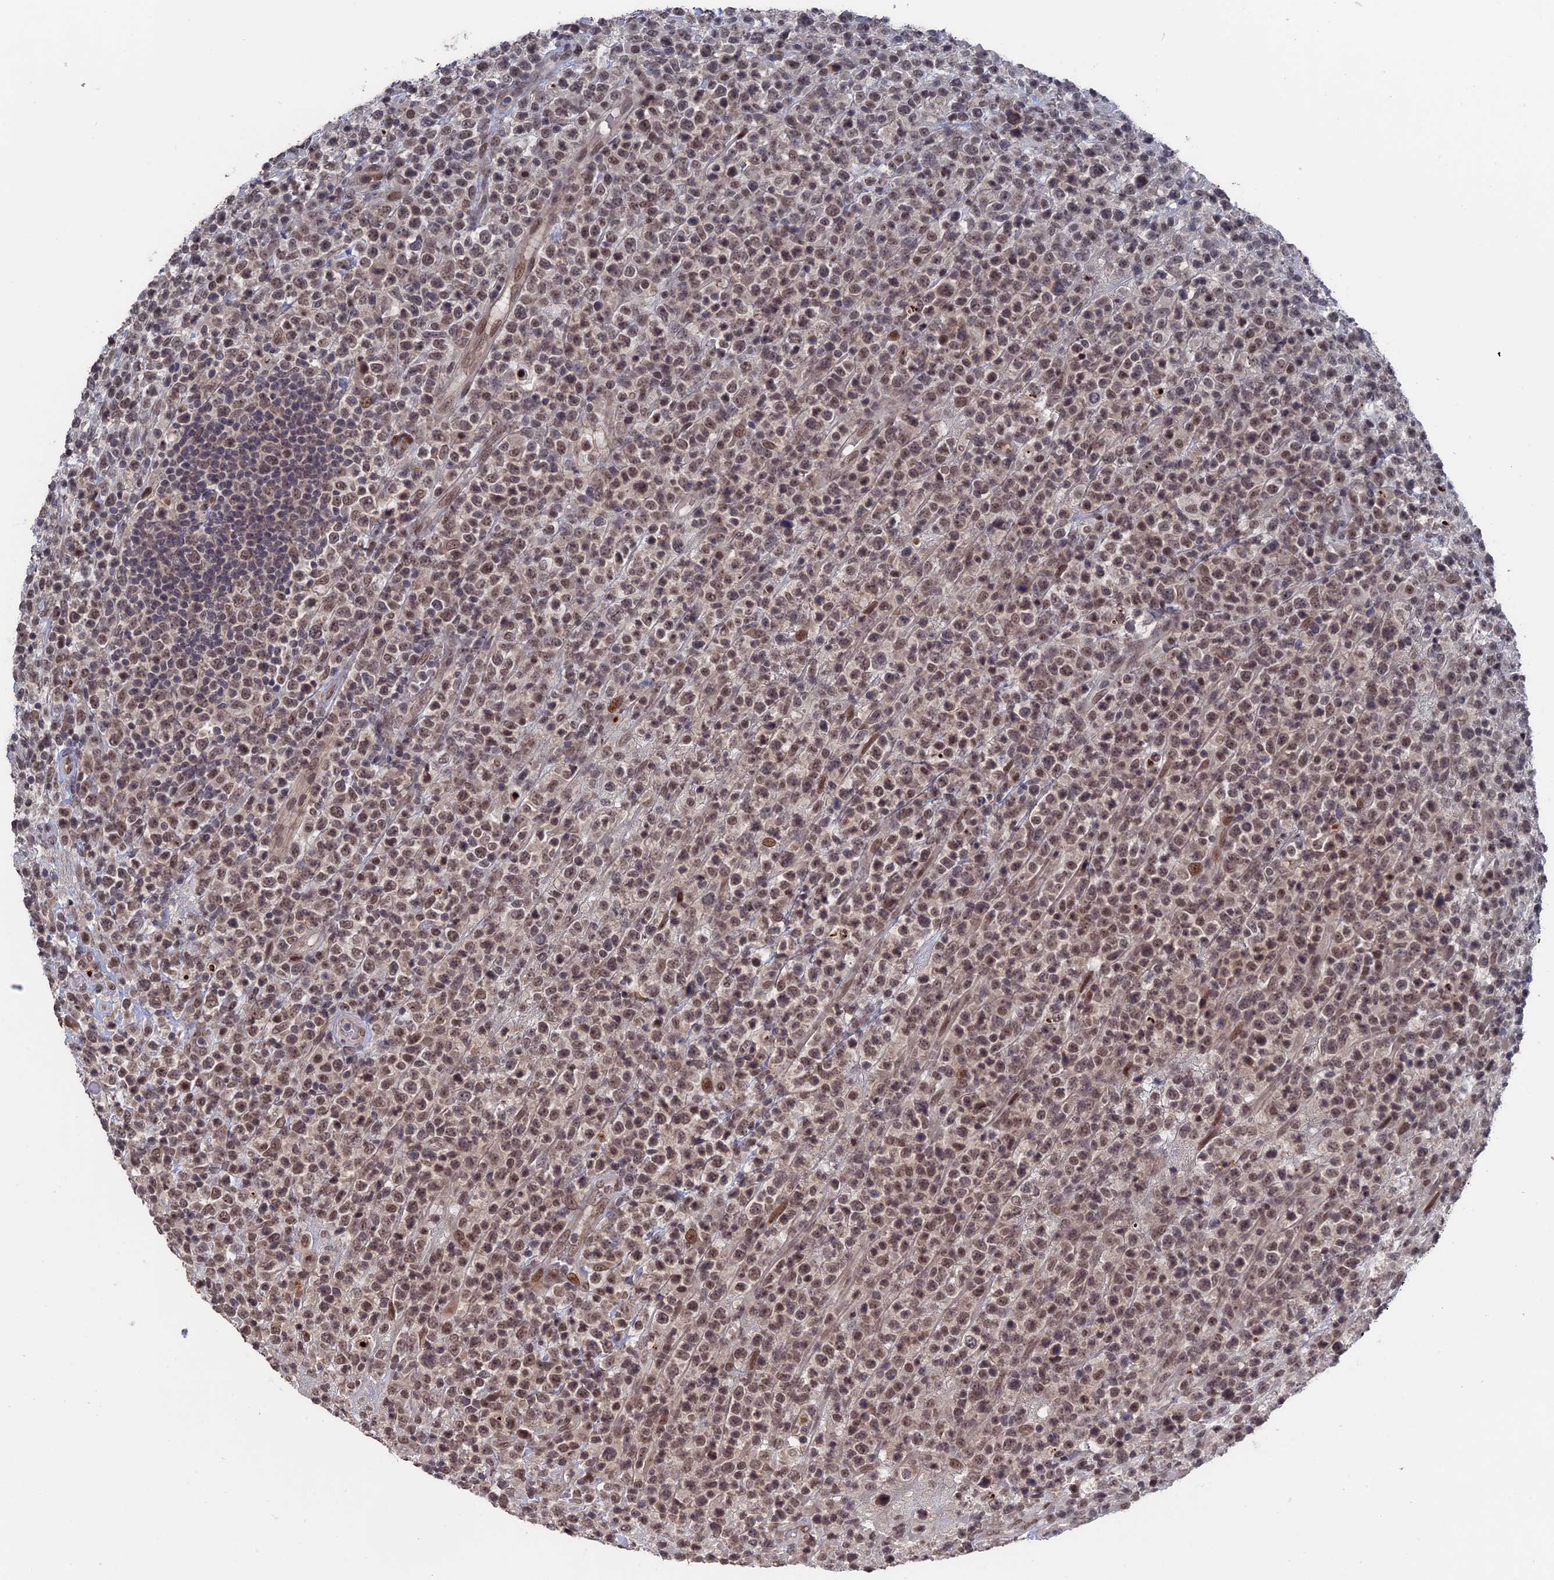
{"staining": {"intensity": "moderate", "quantity": ">75%", "location": "nuclear"}, "tissue": "lymphoma", "cell_type": "Tumor cells", "image_type": "cancer", "snomed": [{"axis": "morphology", "description": "Malignant lymphoma, non-Hodgkin's type, High grade"}, {"axis": "topography", "description": "Colon"}], "caption": "Malignant lymphoma, non-Hodgkin's type (high-grade) stained with immunohistochemistry (IHC) displays moderate nuclear staining in approximately >75% of tumor cells. Using DAB (brown) and hematoxylin (blue) stains, captured at high magnification using brightfield microscopy.", "gene": "NR2C2AP", "patient": {"sex": "female", "age": 53}}